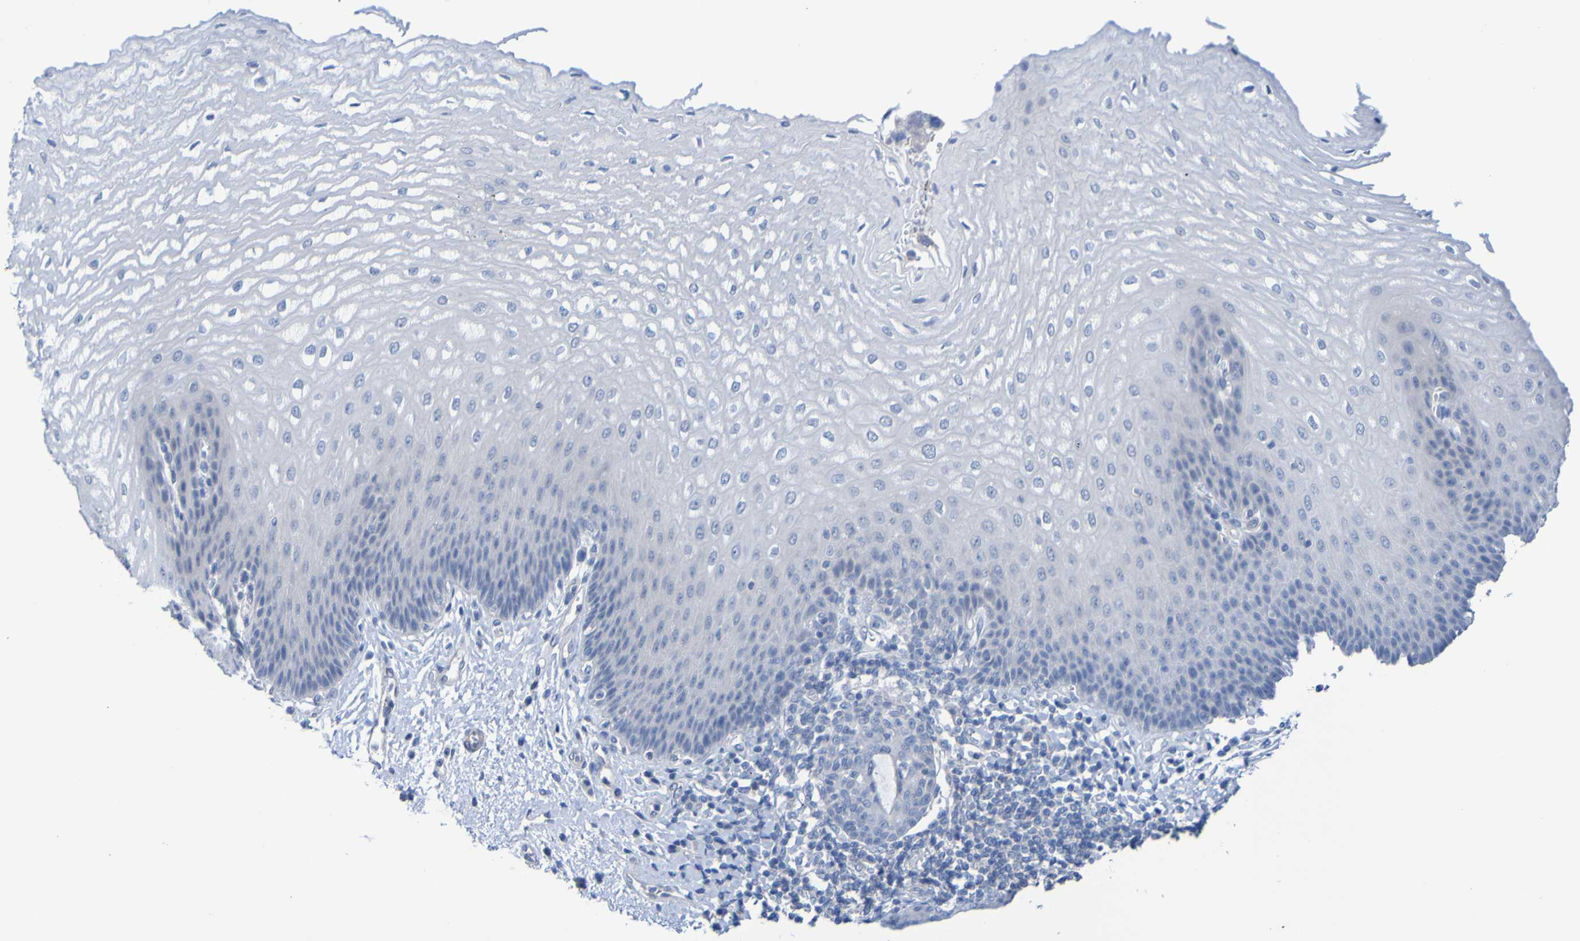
{"staining": {"intensity": "negative", "quantity": "none", "location": "none"}, "tissue": "esophagus", "cell_type": "Squamous epithelial cells", "image_type": "normal", "snomed": [{"axis": "morphology", "description": "Normal tissue, NOS"}, {"axis": "topography", "description": "Esophagus"}], "caption": "There is no significant positivity in squamous epithelial cells of esophagus.", "gene": "ACMSD", "patient": {"sex": "male", "age": 54}}